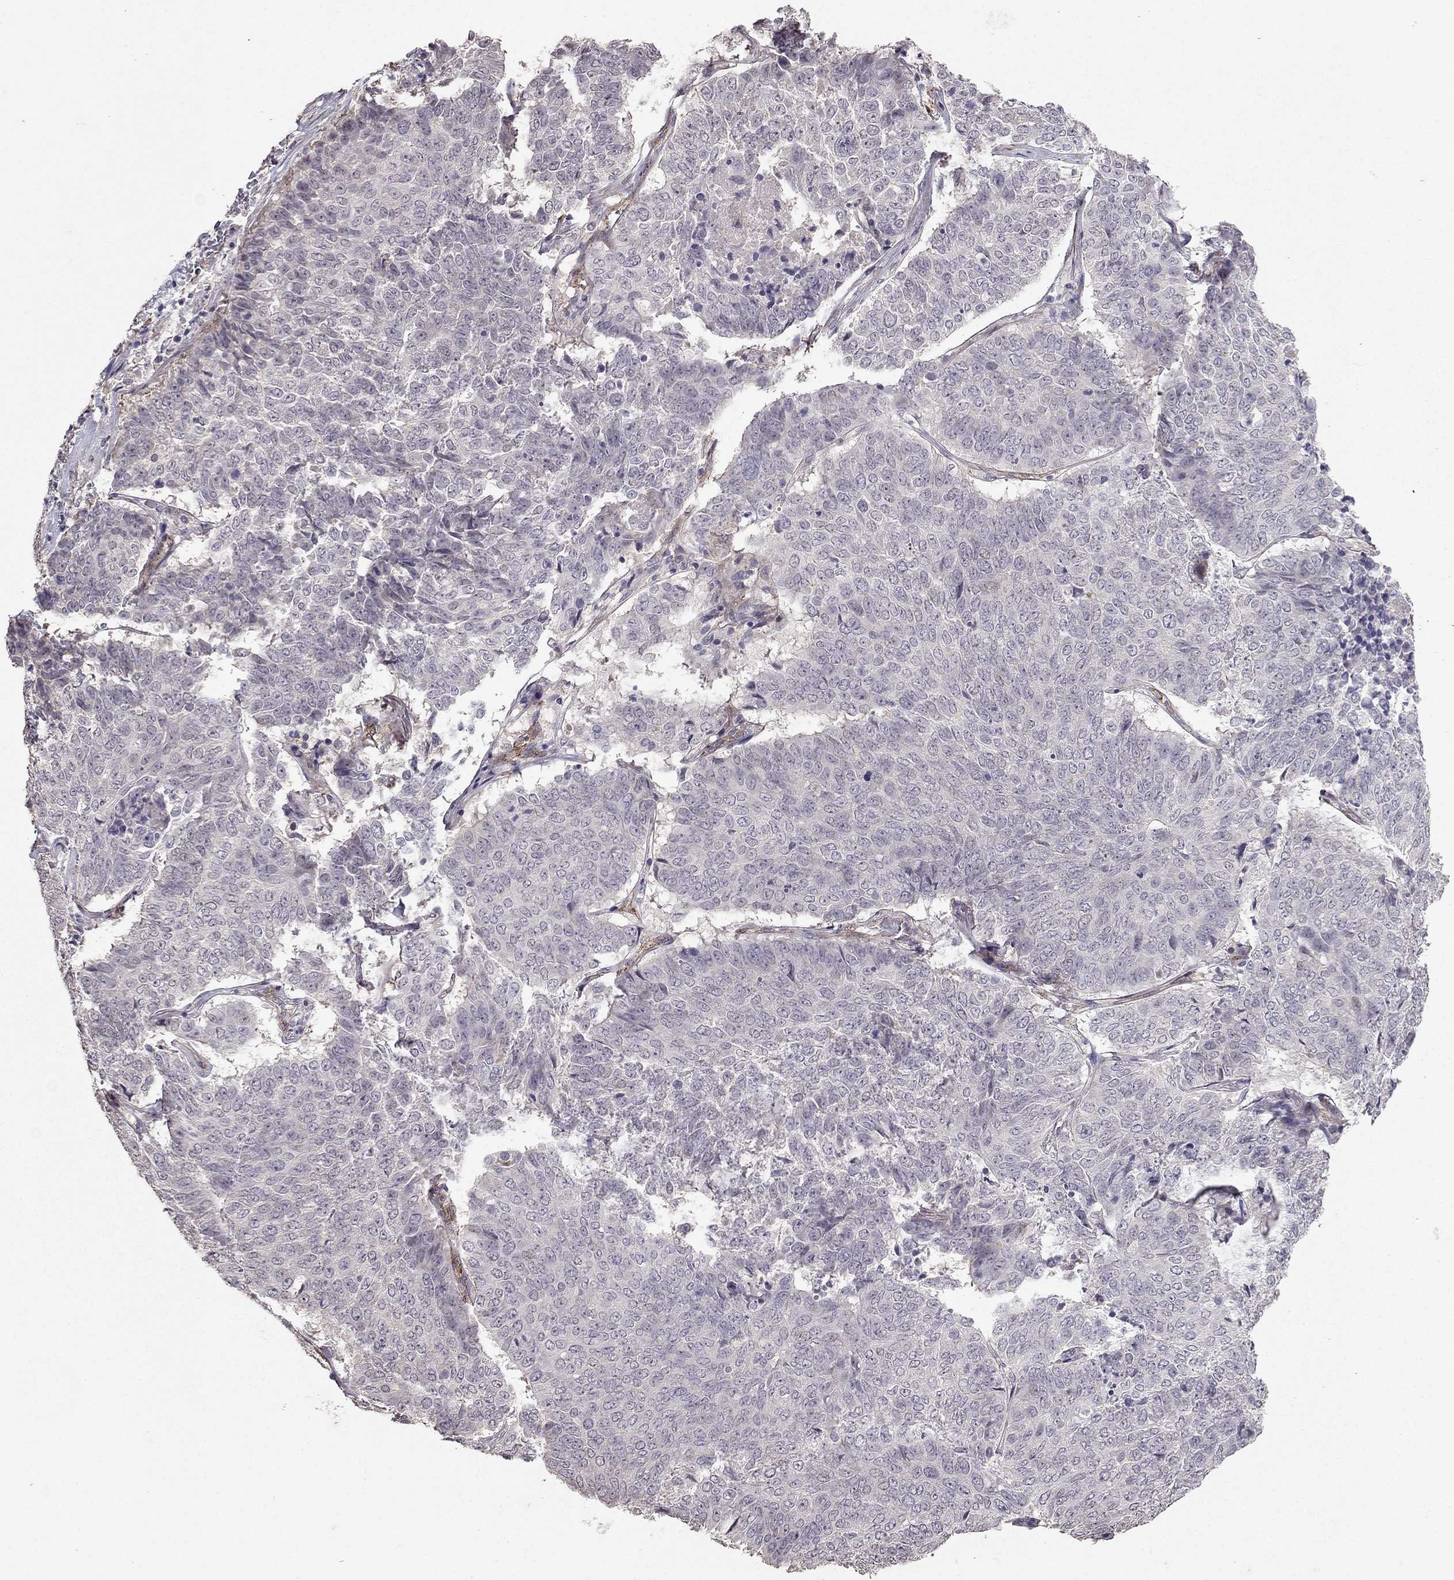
{"staining": {"intensity": "negative", "quantity": "none", "location": "none"}, "tissue": "lung cancer", "cell_type": "Tumor cells", "image_type": "cancer", "snomed": [{"axis": "morphology", "description": "Squamous cell carcinoma, NOS"}, {"axis": "topography", "description": "Lung"}], "caption": "Immunohistochemistry histopathology image of lung cancer (squamous cell carcinoma) stained for a protein (brown), which shows no staining in tumor cells. (Immunohistochemistry (ihc), brightfield microscopy, high magnification).", "gene": "RASIP1", "patient": {"sex": "male", "age": 64}}